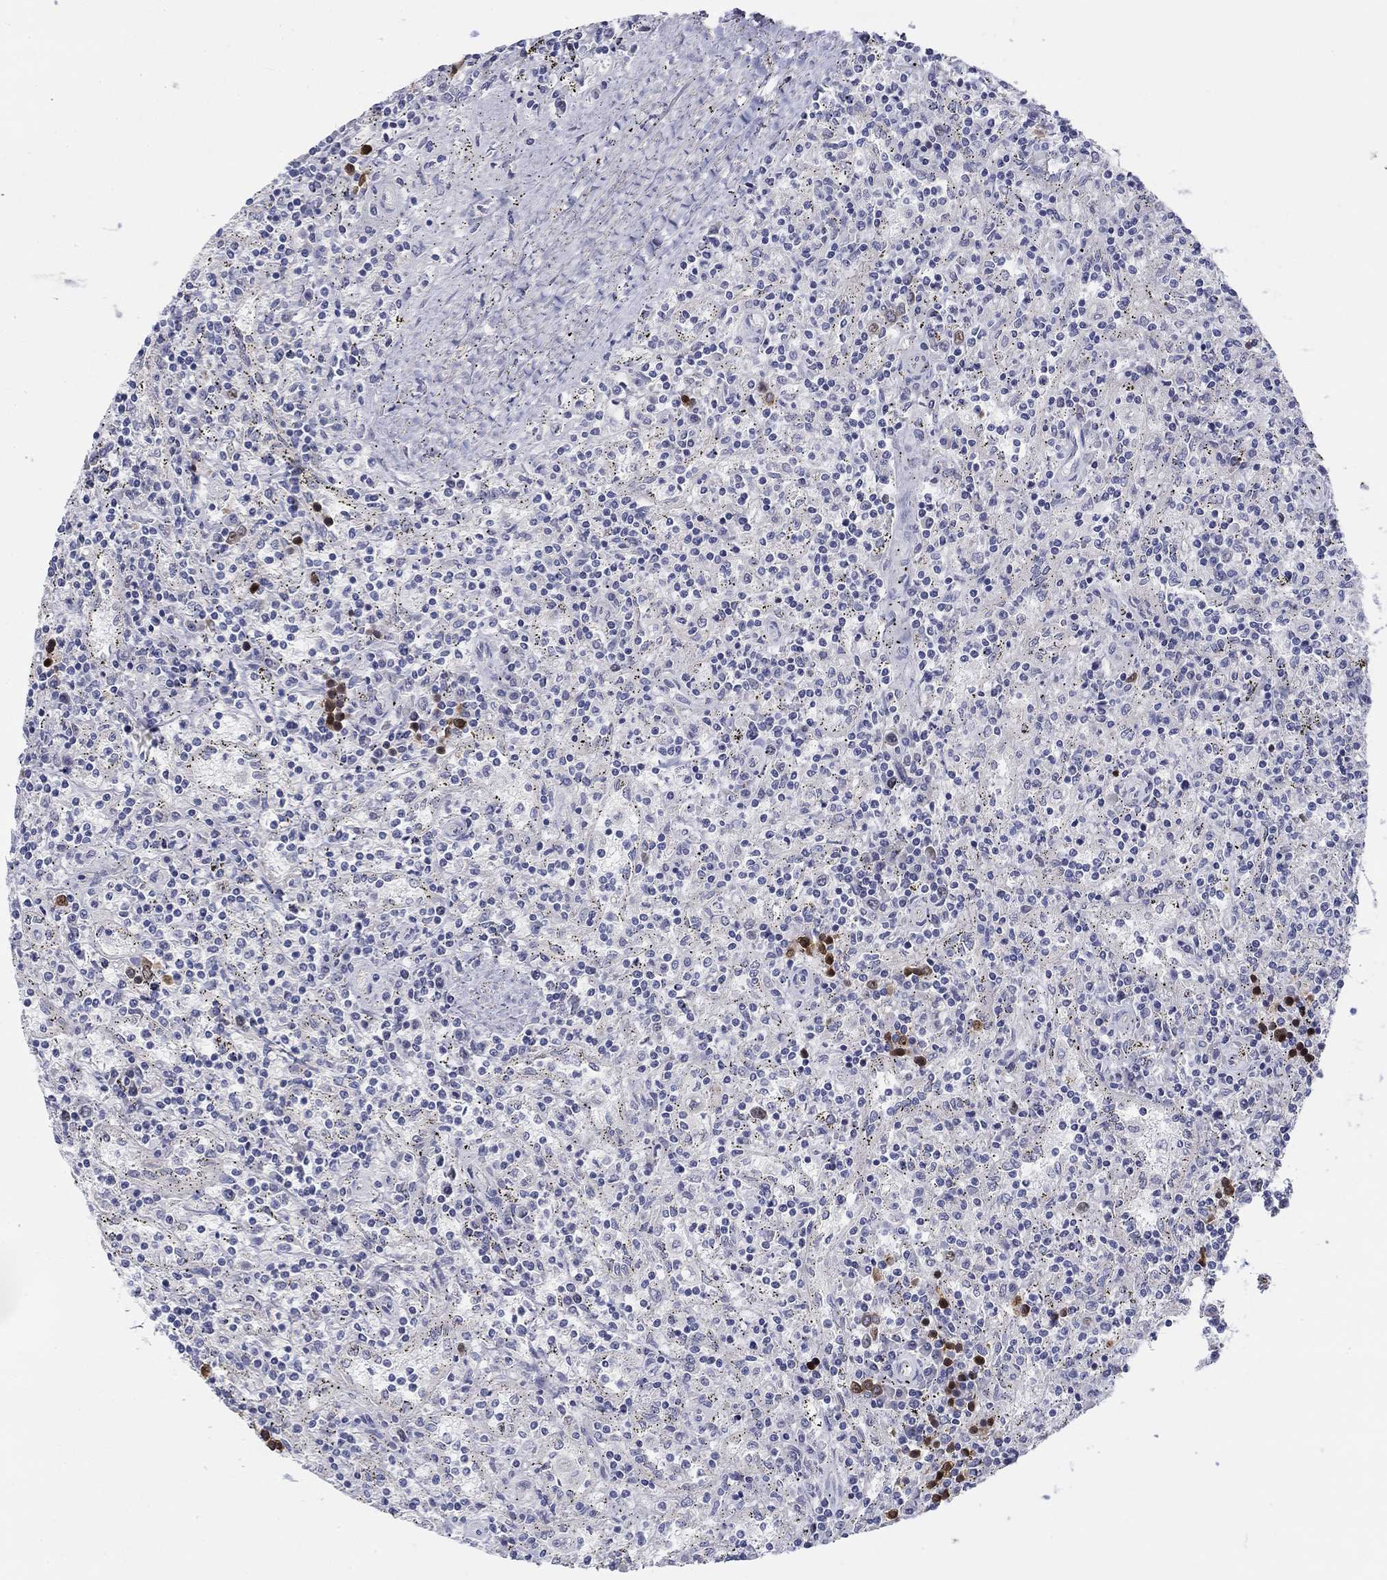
{"staining": {"intensity": "negative", "quantity": "none", "location": "none"}, "tissue": "lymphoma", "cell_type": "Tumor cells", "image_type": "cancer", "snomed": [{"axis": "morphology", "description": "Malignant lymphoma, non-Hodgkin's type, Low grade"}, {"axis": "topography", "description": "Spleen"}], "caption": "Immunohistochemistry (IHC) micrograph of neoplastic tissue: malignant lymphoma, non-Hodgkin's type (low-grade) stained with DAB reveals no significant protein positivity in tumor cells. (Stains: DAB (3,3'-diaminobenzidine) immunohistochemistry (IHC) with hematoxylin counter stain, Microscopy: brightfield microscopy at high magnification).", "gene": "PRC1", "patient": {"sex": "male", "age": 62}}